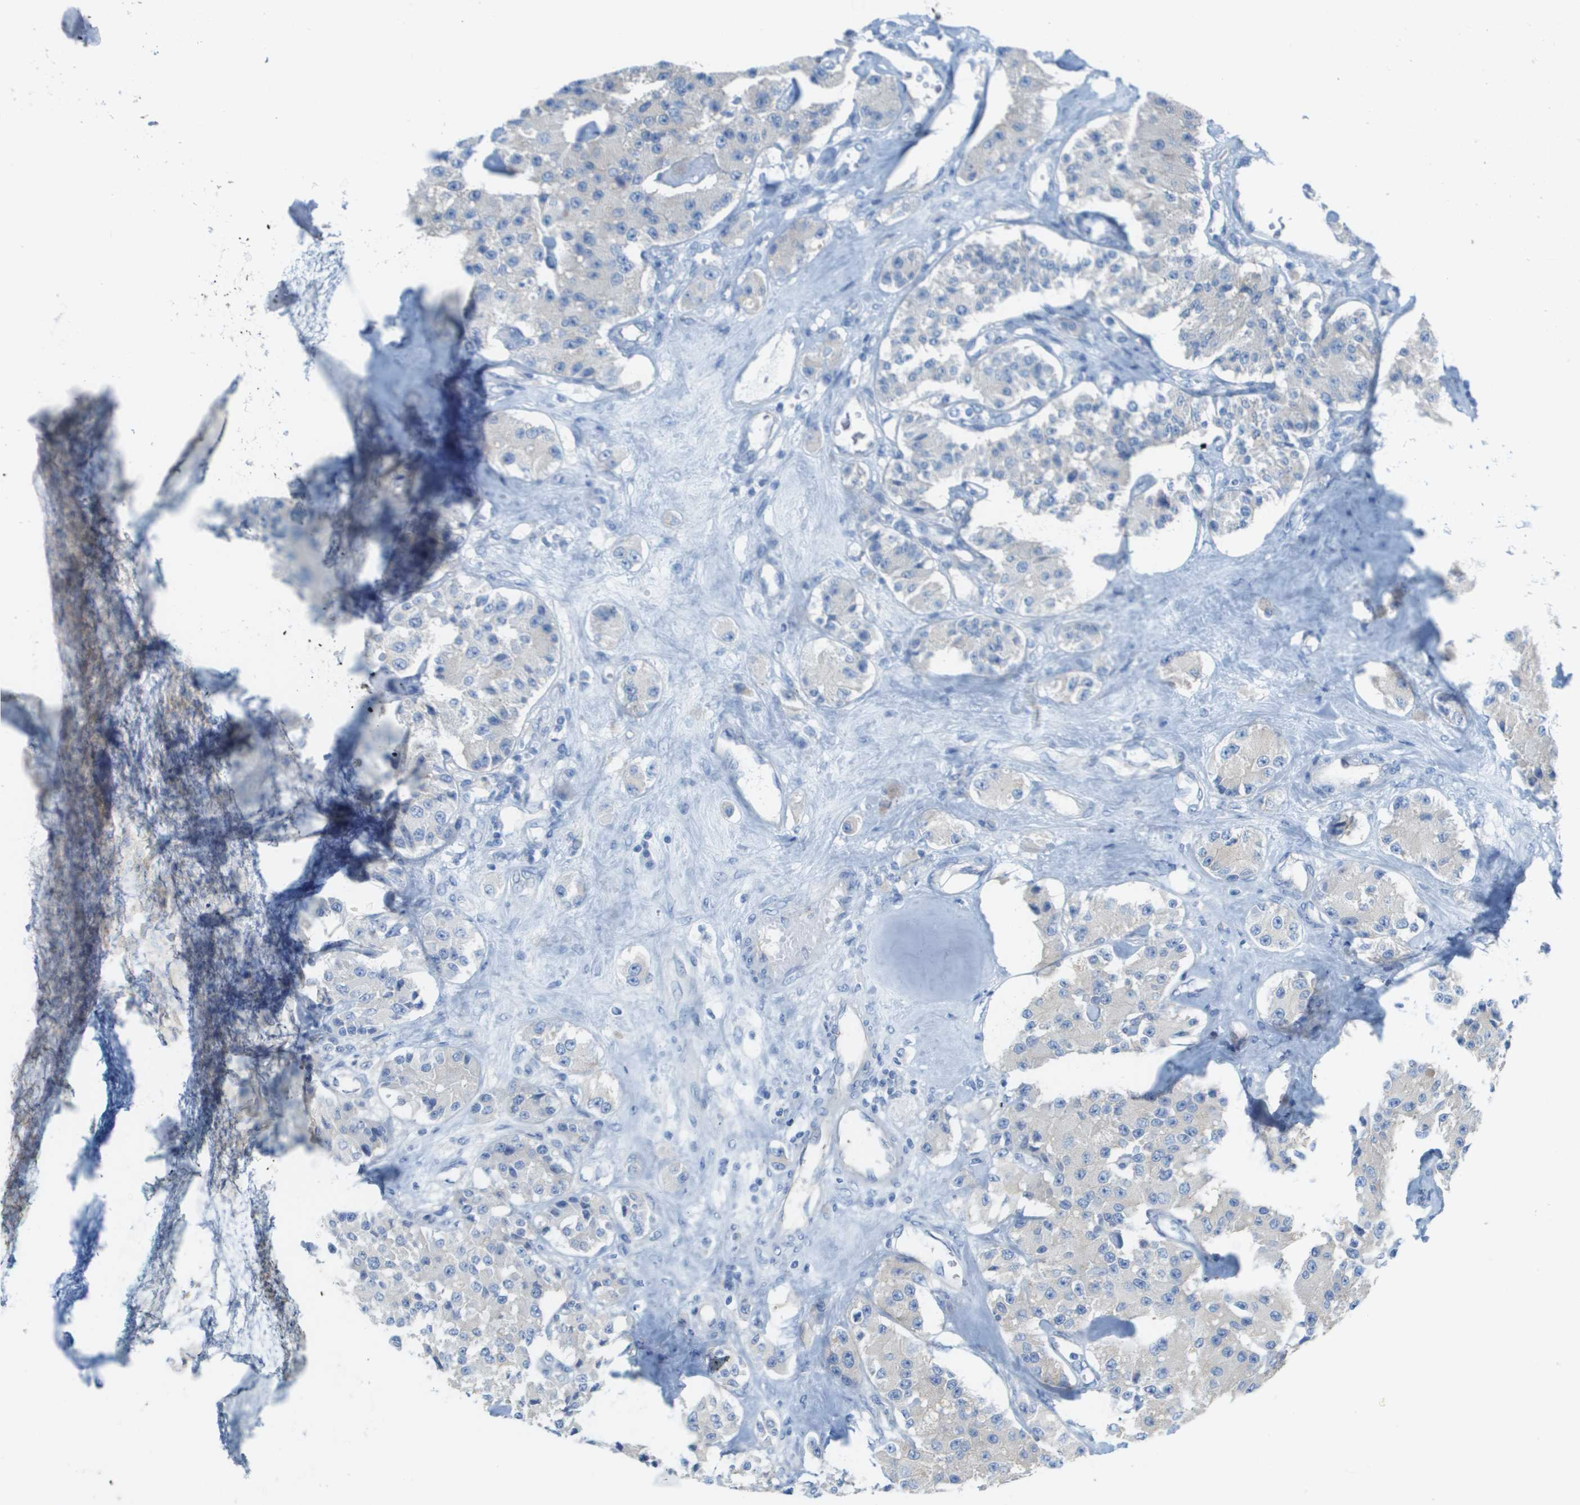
{"staining": {"intensity": "weak", "quantity": "<25%", "location": "cytoplasmic/membranous"}, "tissue": "carcinoid", "cell_type": "Tumor cells", "image_type": "cancer", "snomed": [{"axis": "morphology", "description": "Carcinoid, malignant, NOS"}, {"axis": "topography", "description": "Pancreas"}], "caption": "A micrograph of malignant carcinoid stained for a protein displays no brown staining in tumor cells.", "gene": "CD46", "patient": {"sex": "male", "age": 41}}